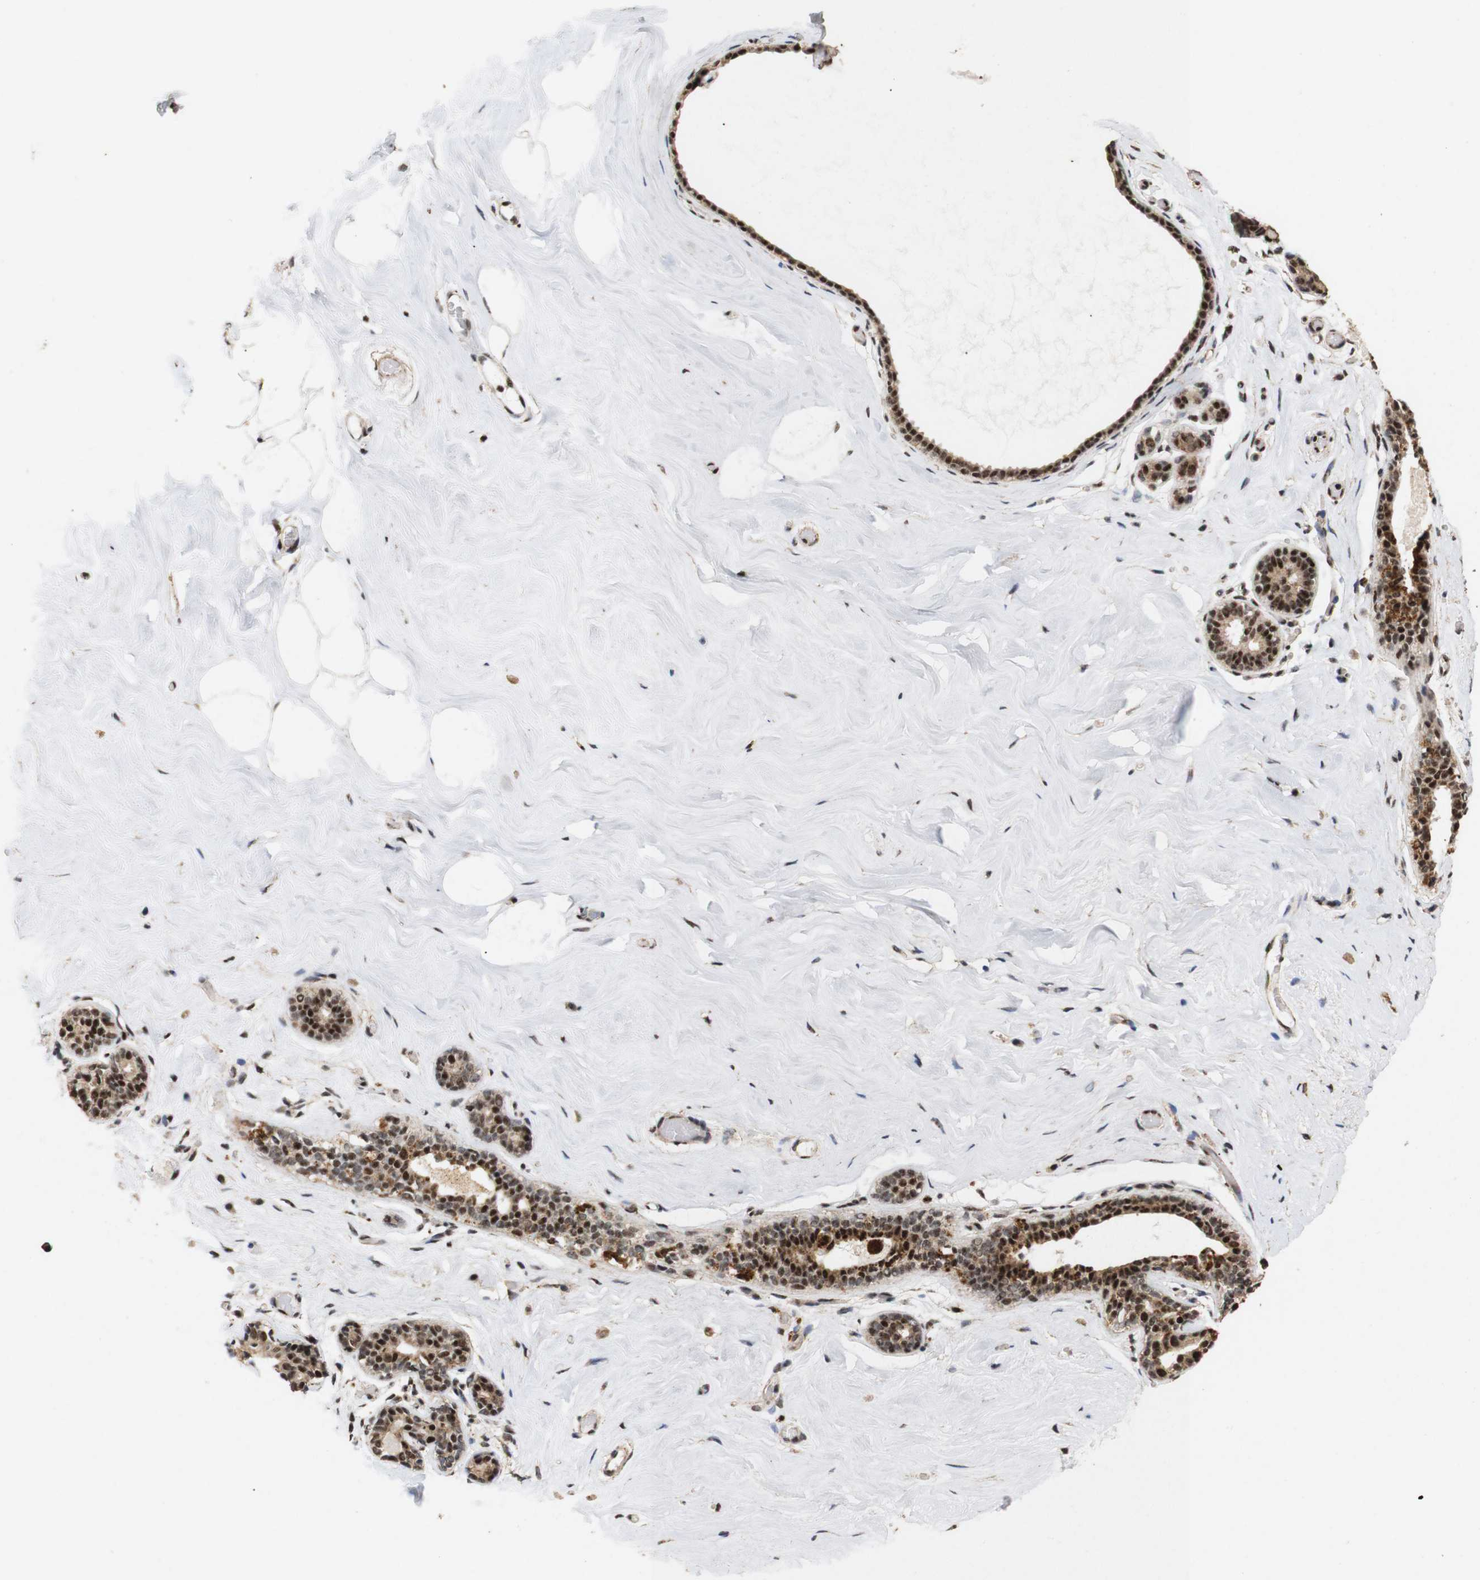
{"staining": {"intensity": "moderate", "quantity": "25%-75%", "location": "nuclear"}, "tissue": "breast", "cell_type": "Adipocytes", "image_type": "normal", "snomed": [{"axis": "morphology", "description": "Normal tissue, NOS"}, {"axis": "topography", "description": "Breast"}], "caption": "Moderate nuclear expression for a protein is appreciated in approximately 25%-75% of adipocytes of unremarkable breast using immunohistochemistry (IHC).", "gene": "PYM1", "patient": {"sex": "female", "age": 75}}